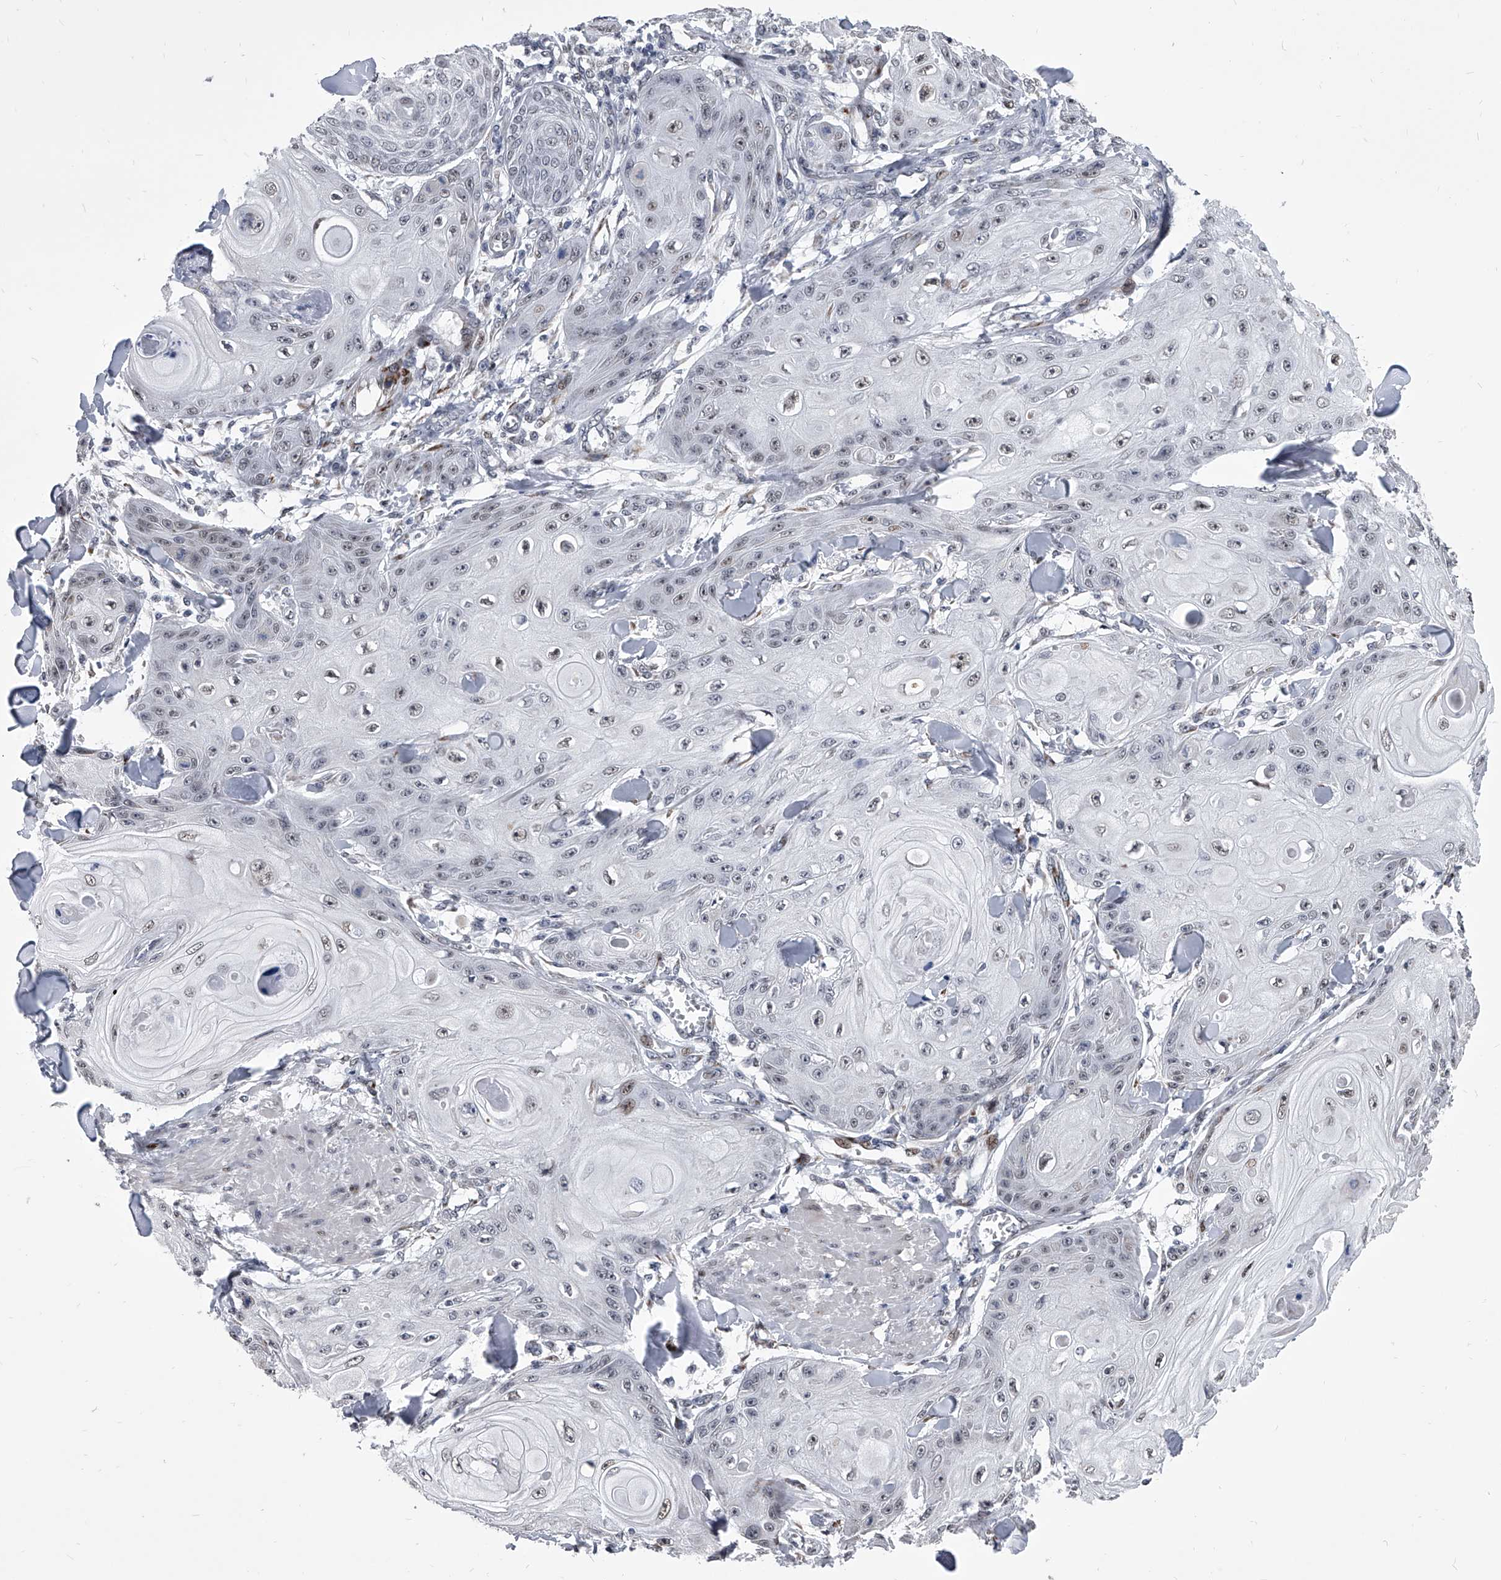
{"staining": {"intensity": "weak", "quantity": "<25%", "location": "nuclear"}, "tissue": "skin cancer", "cell_type": "Tumor cells", "image_type": "cancer", "snomed": [{"axis": "morphology", "description": "Squamous cell carcinoma, NOS"}, {"axis": "topography", "description": "Skin"}], "caption": "This is a histopathology image of immunohistochemistry (IHC) staining of skin squamous cell carcinoma, which shows no expression in tumor cells.", "gene": "CMTR1", "patient": {"sex": "male", "age": 74}}